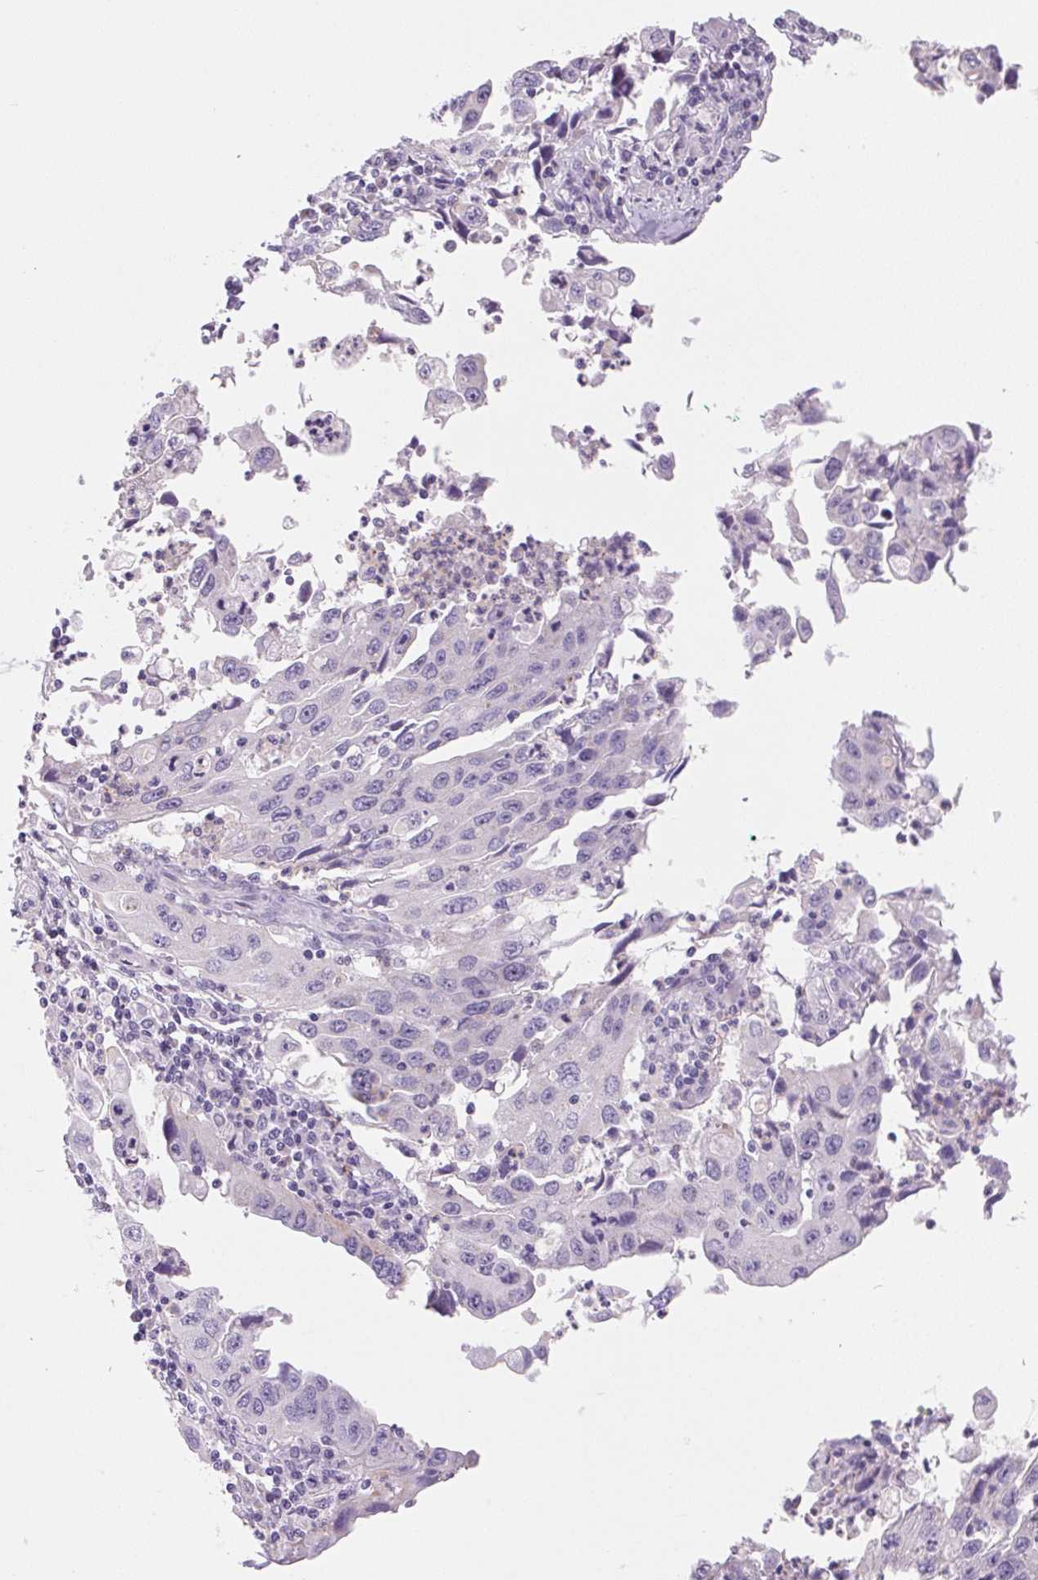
{"staining": {"intensity": "negative", "quantity": "none", "location": "none"}, "tissue": "endometrial cancer", "cell_type": "Tumor cells", "image_type": "cancer", "snomed": [{"axis": "morphology", "description": "Adenocarcinoma, NOS"}, {"axis": "topography", "description": "Uterus"}], "caption": "IHC of human endometrial adenocarcinoma shows no staining in tumor cells.", "gene": "DPPA5", "patient": {"sex": "female", "age": 62}}